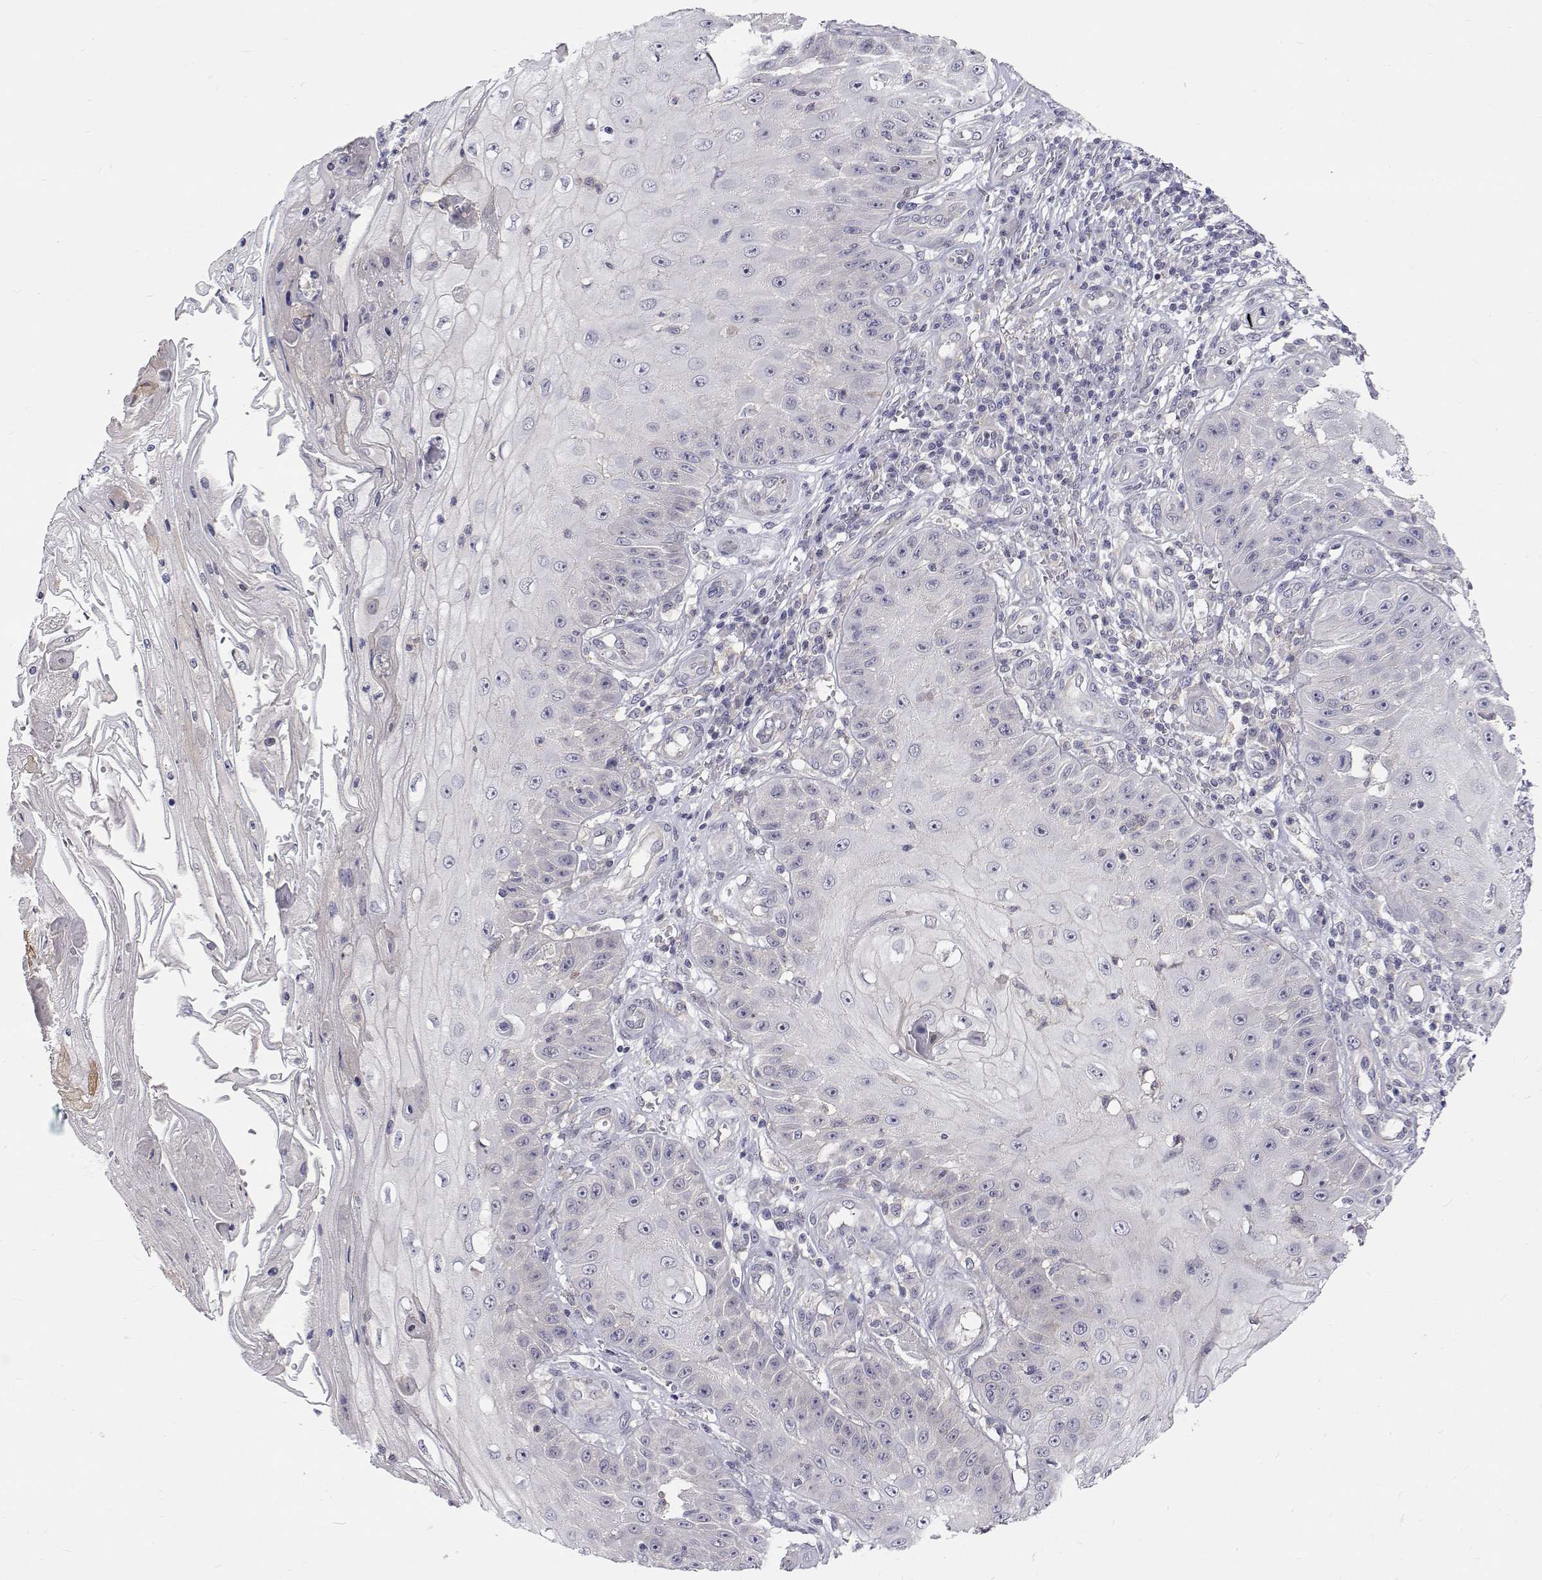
{"staining": {"intensity": "weak", "quantity": "<25%", "location": "nuclear"}, "tissue": "skin cancer", "cell_type": "Tumor cells", "image_type": "cancer", "snomed": [{"axis": "morphology", "description": "Squamous cell carcinoma, NOS"}, {"axis": "topography", "description": "Skin"}], "caption": "The image reveals no significant positivity in tumor cells of skin squamous cell carcinoma. (DAB immunohistochemistry (IHC) visualized using brightfield microscopy, high magnification).", "gene": "MYPN", "patient": {"sex": "male", "age": 70}}